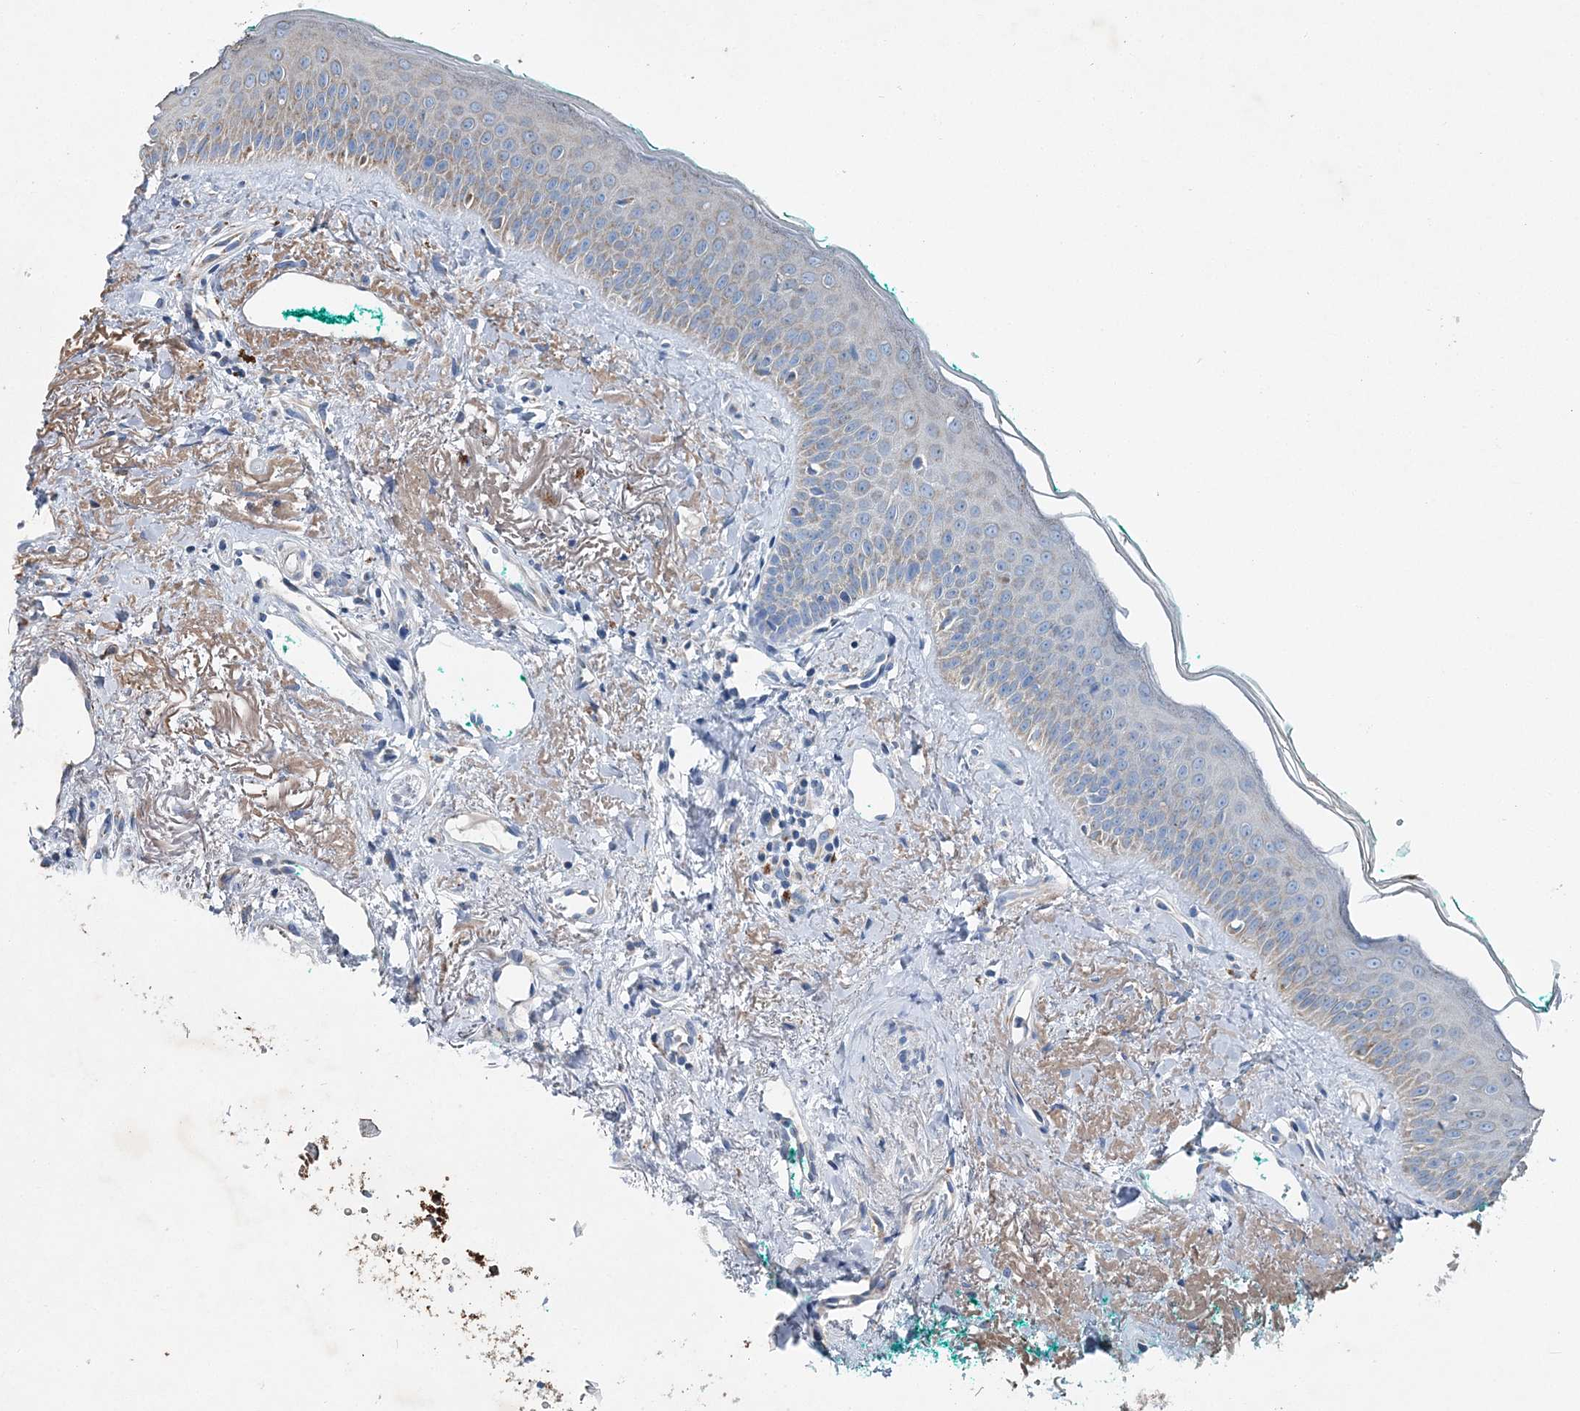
{"staining": {"intensity": "moderate", "quantity": "25%-75%", "location": "cytoplasmic/membranous"}, "tissue": "oral mucosa", "cell_type": "Squamous epithelial cells", "image_type": "normal", "snomed": [{"axis": "morphology", "description": "Normal tissue, NOS"}, {"axis": "topography", "description": "Oral tissue"}], "caption": "Immunohistochemistry (IHC) image of normal oral mucosa stained for a protein (brown), which exhibits medium levels of moderate cytoplasmic/membranous positivity in approximately 25%-75% of squamous epithelial cells.", "gene": "SPAG16", "patient": {"sex": "female", "age": 70}}